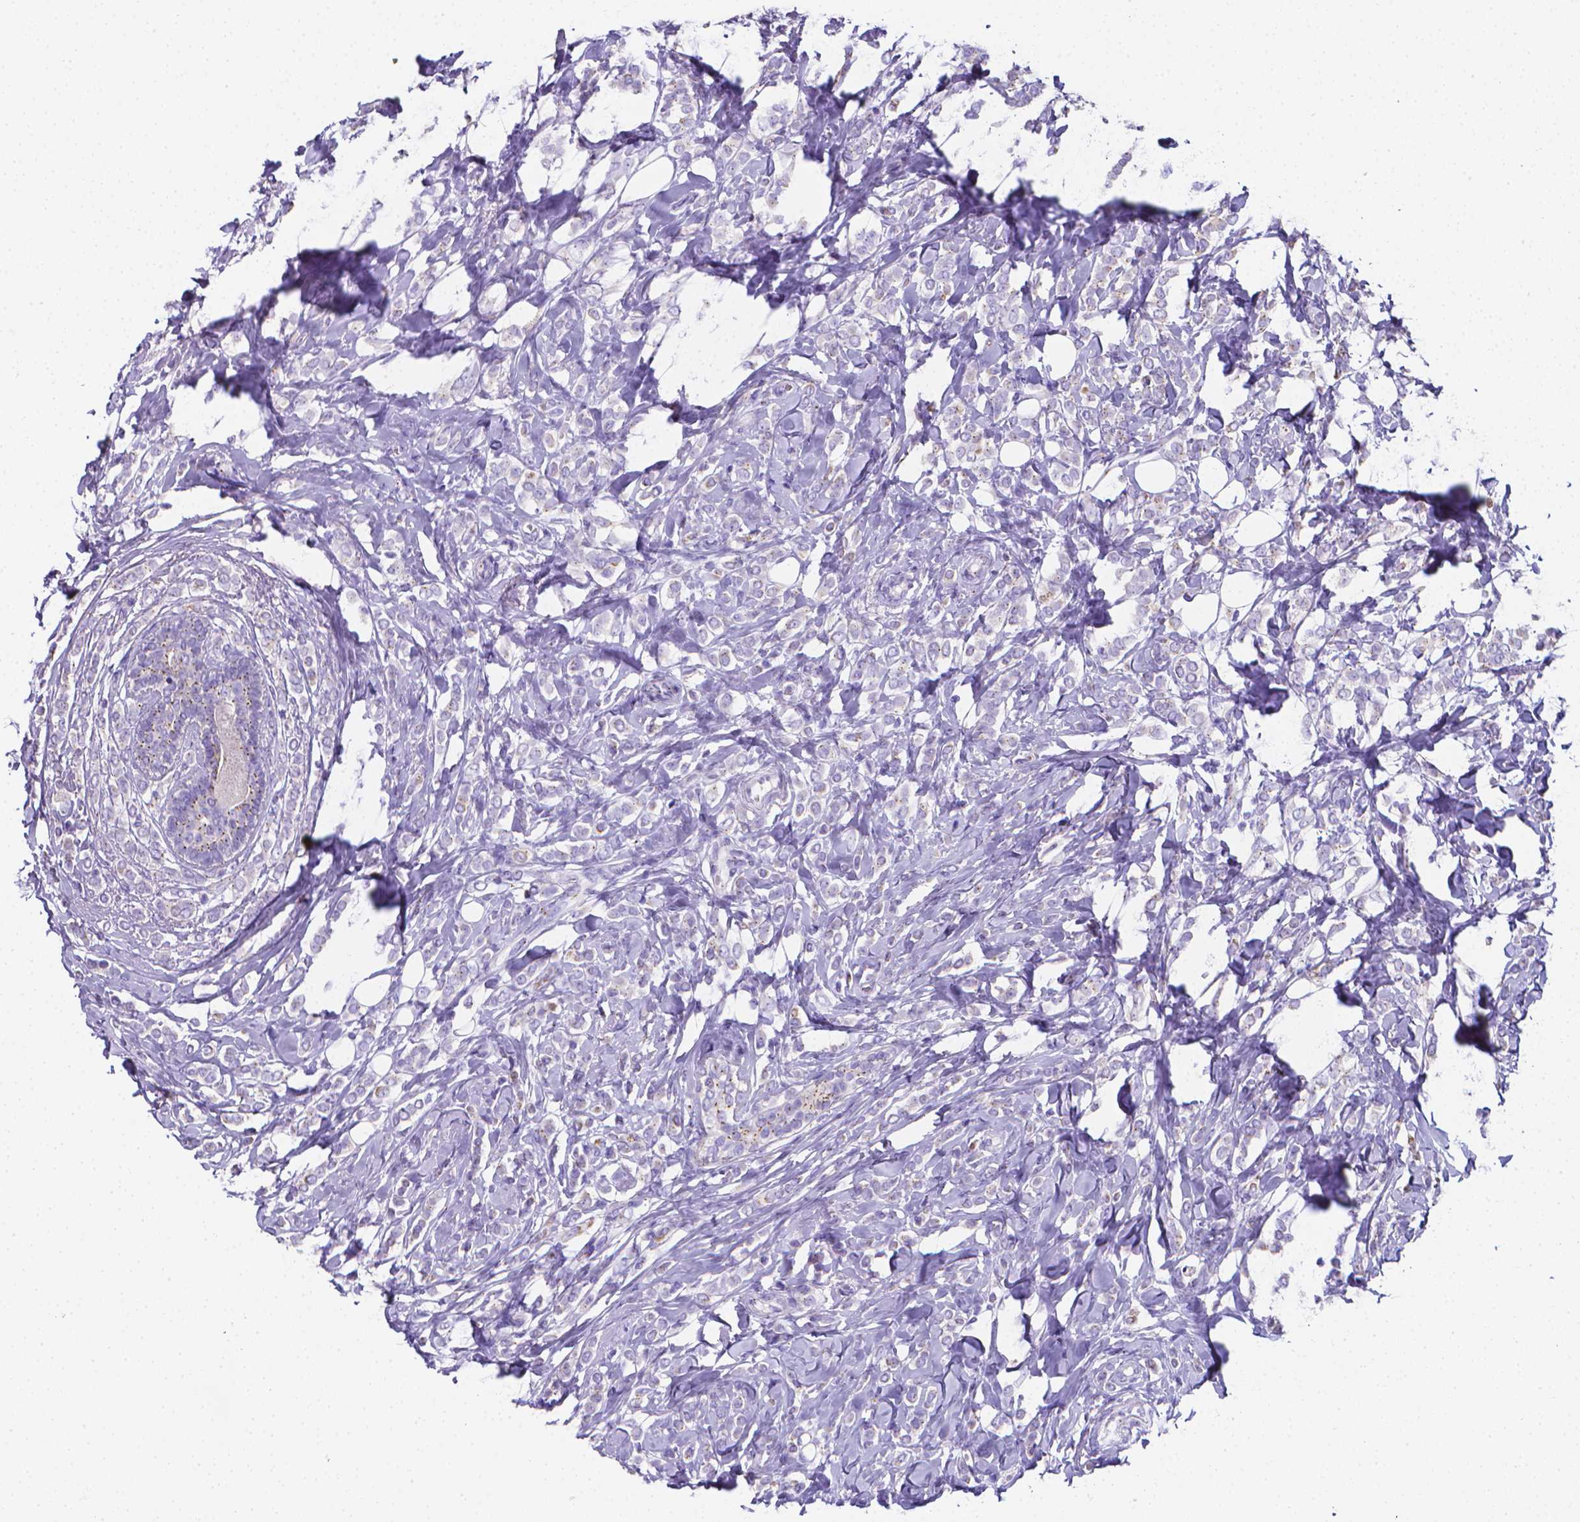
{"staining": {"intensity": "negative", "quantity": "none", "location": "none"}, "tissue": "breast cancer", "cell_type": "Tumor cells", "image_type": "cancer", "snomed": [{"axis": "morphology", "description": "Lobular carcinoma"}, {"axis": "topography", "description": "Breast"}], "caption": "A histopathology image of human breast cancer is negative for staining in tumor cells.", "gene": "LRRC73", "patient": {"sex": "female", "age": 49}}